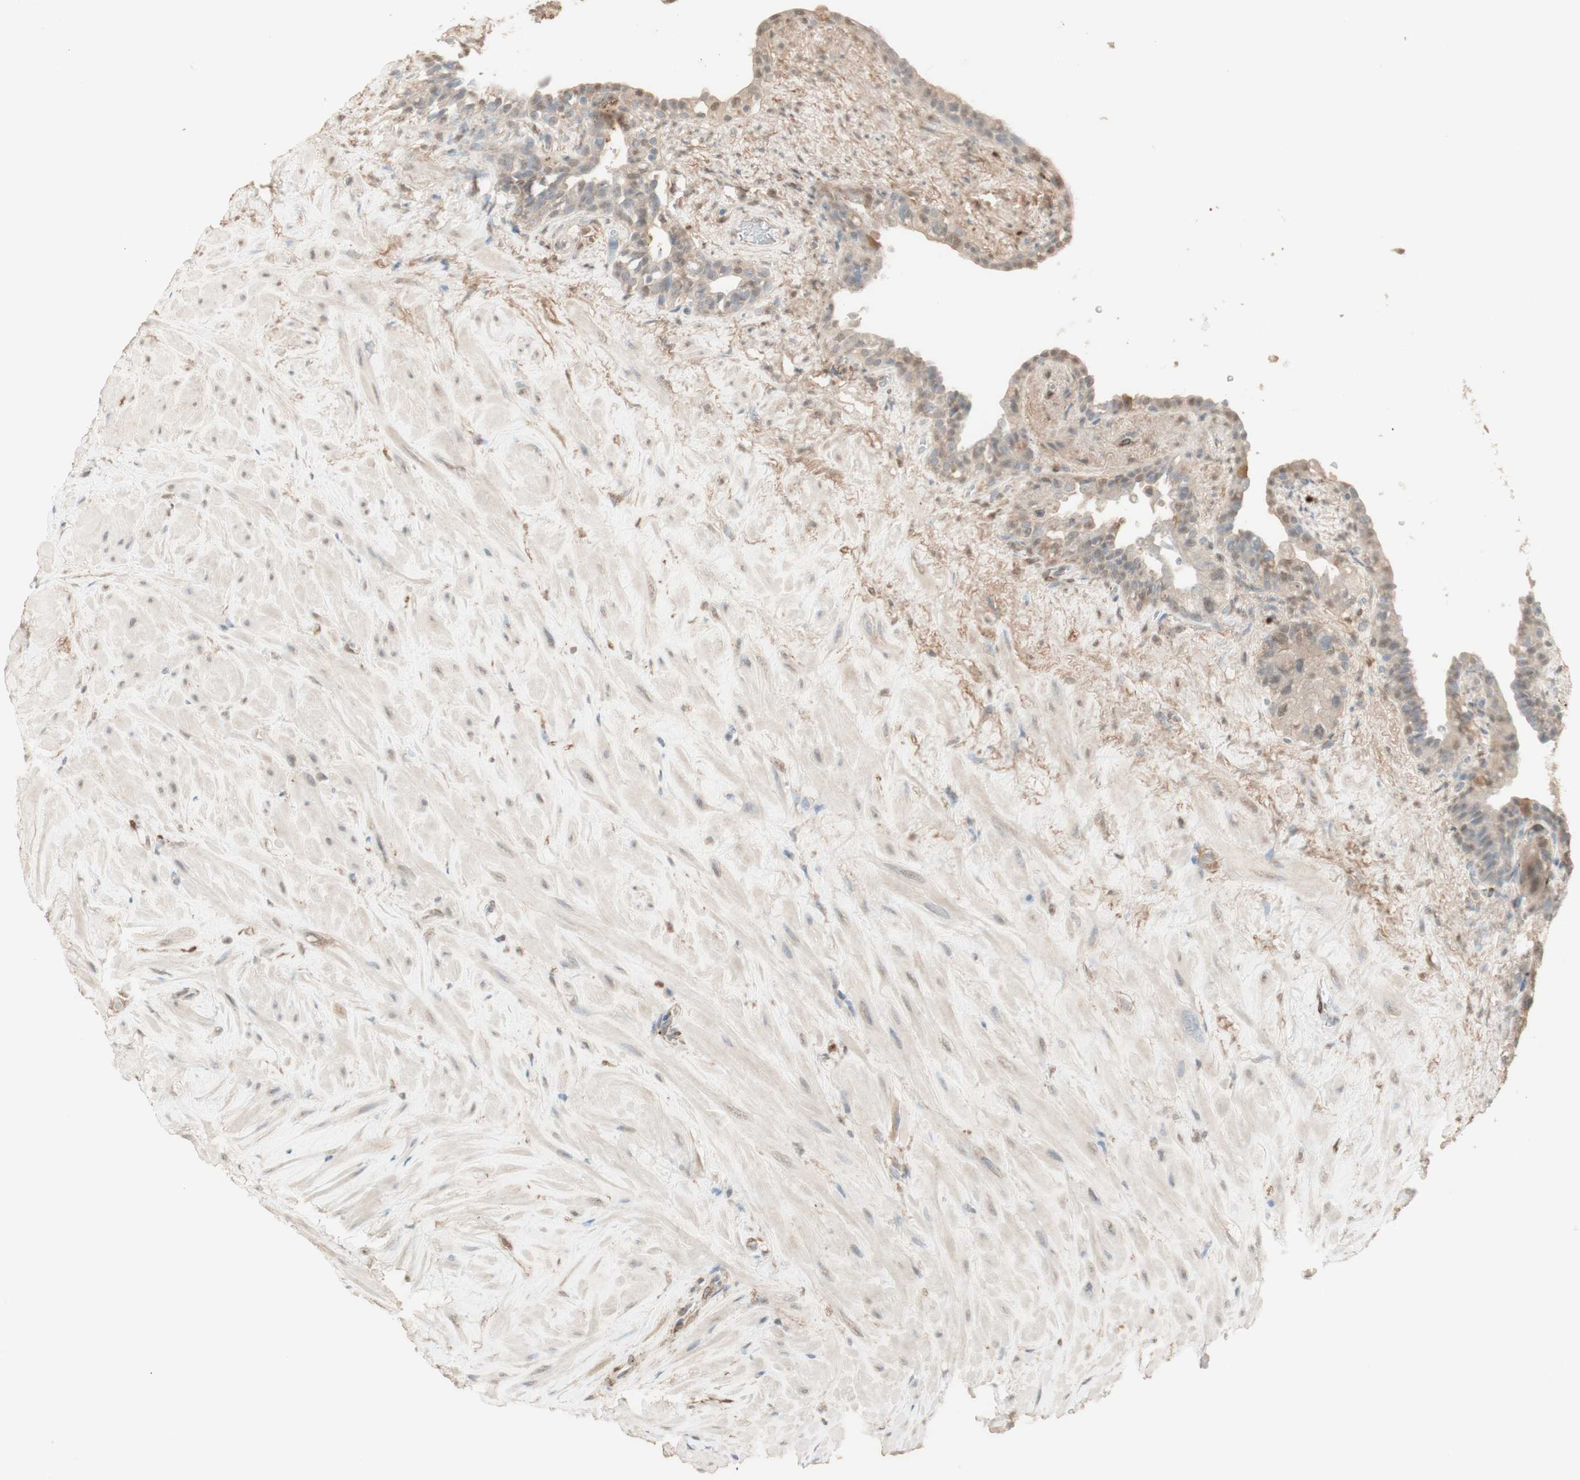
{"staining": {"intensity": "weak", "quantity": ">75%", "location": "cytoplasmic/membranous"}, "tissue": "seminal vesicle", "cell_type": "Glandular cells", "image_type": "normal", "snomed": [{"axis": "morphology", "description": "Normal tissue, NOS"}, {"axis": "topography", "description": "Seminal veicle"}], "caption": "The histopathology image demonstrates immunohistochemical staining of unremarkable seminal vesicle. There is weak cytoplasmic/membranous positivity is seen in about >75% of glandular cells.", "gene": "MUC3A", "patient": {"sex": "male", "age": 63}}